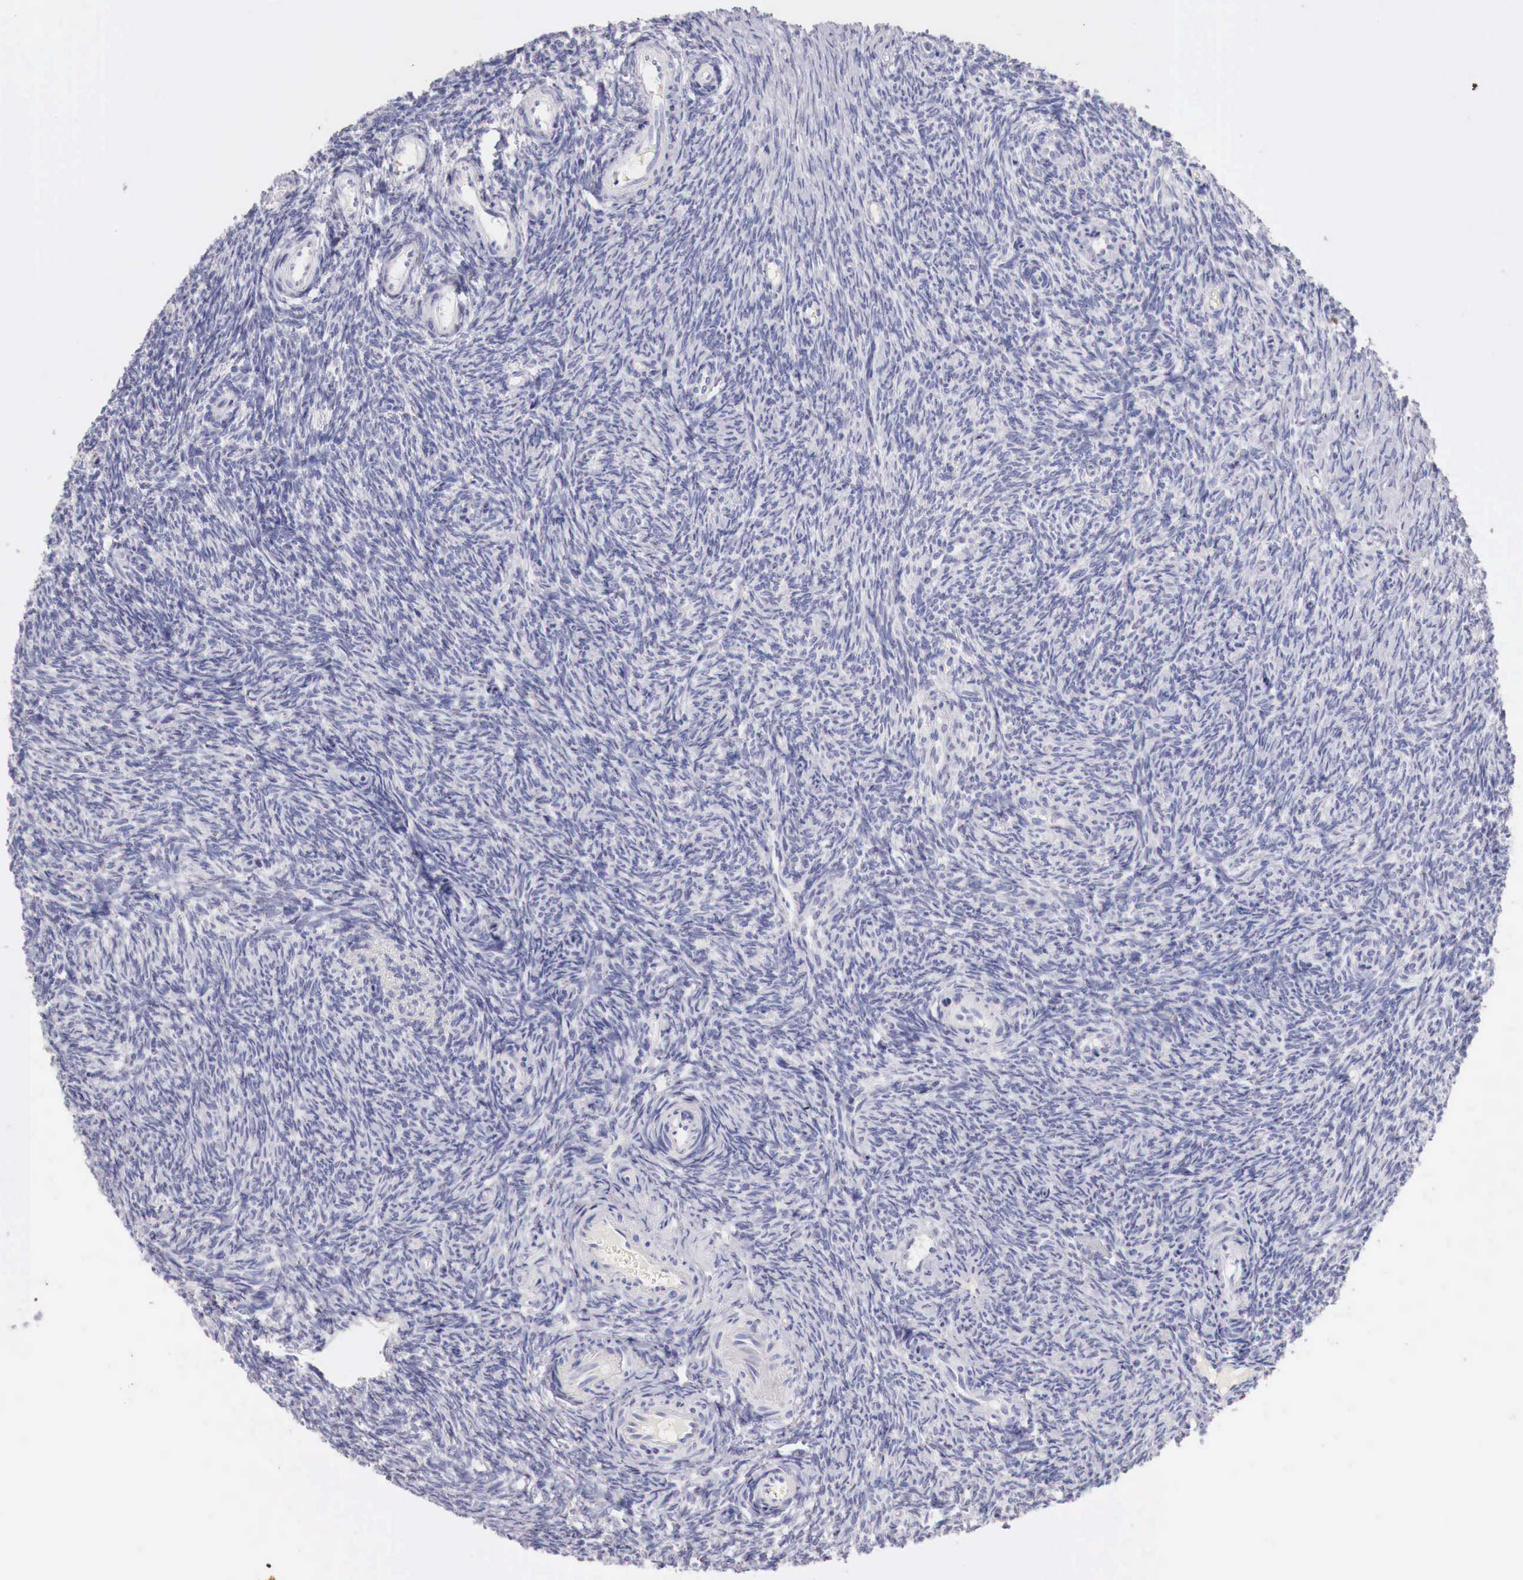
{"staining": {"intensity": "negative", "quantity": "none", "location": "none"}, "tissue": "ovary", "cell_type": "Ovarian stroma cells", "image_type": "normal", "snomed": [{"axis": "morphology", "description": "Normal tissue, NOS"}, {"axis": "topography", "description": "Ovary"}], "caption": "DAB (3,3'-diaminobenzidine) immunohistochemical staining of benign human ovary shows no significant expression in ovarian stroma cells.", "gene": "ITIH6", "patient": {"sex": "female", "age": 32}}